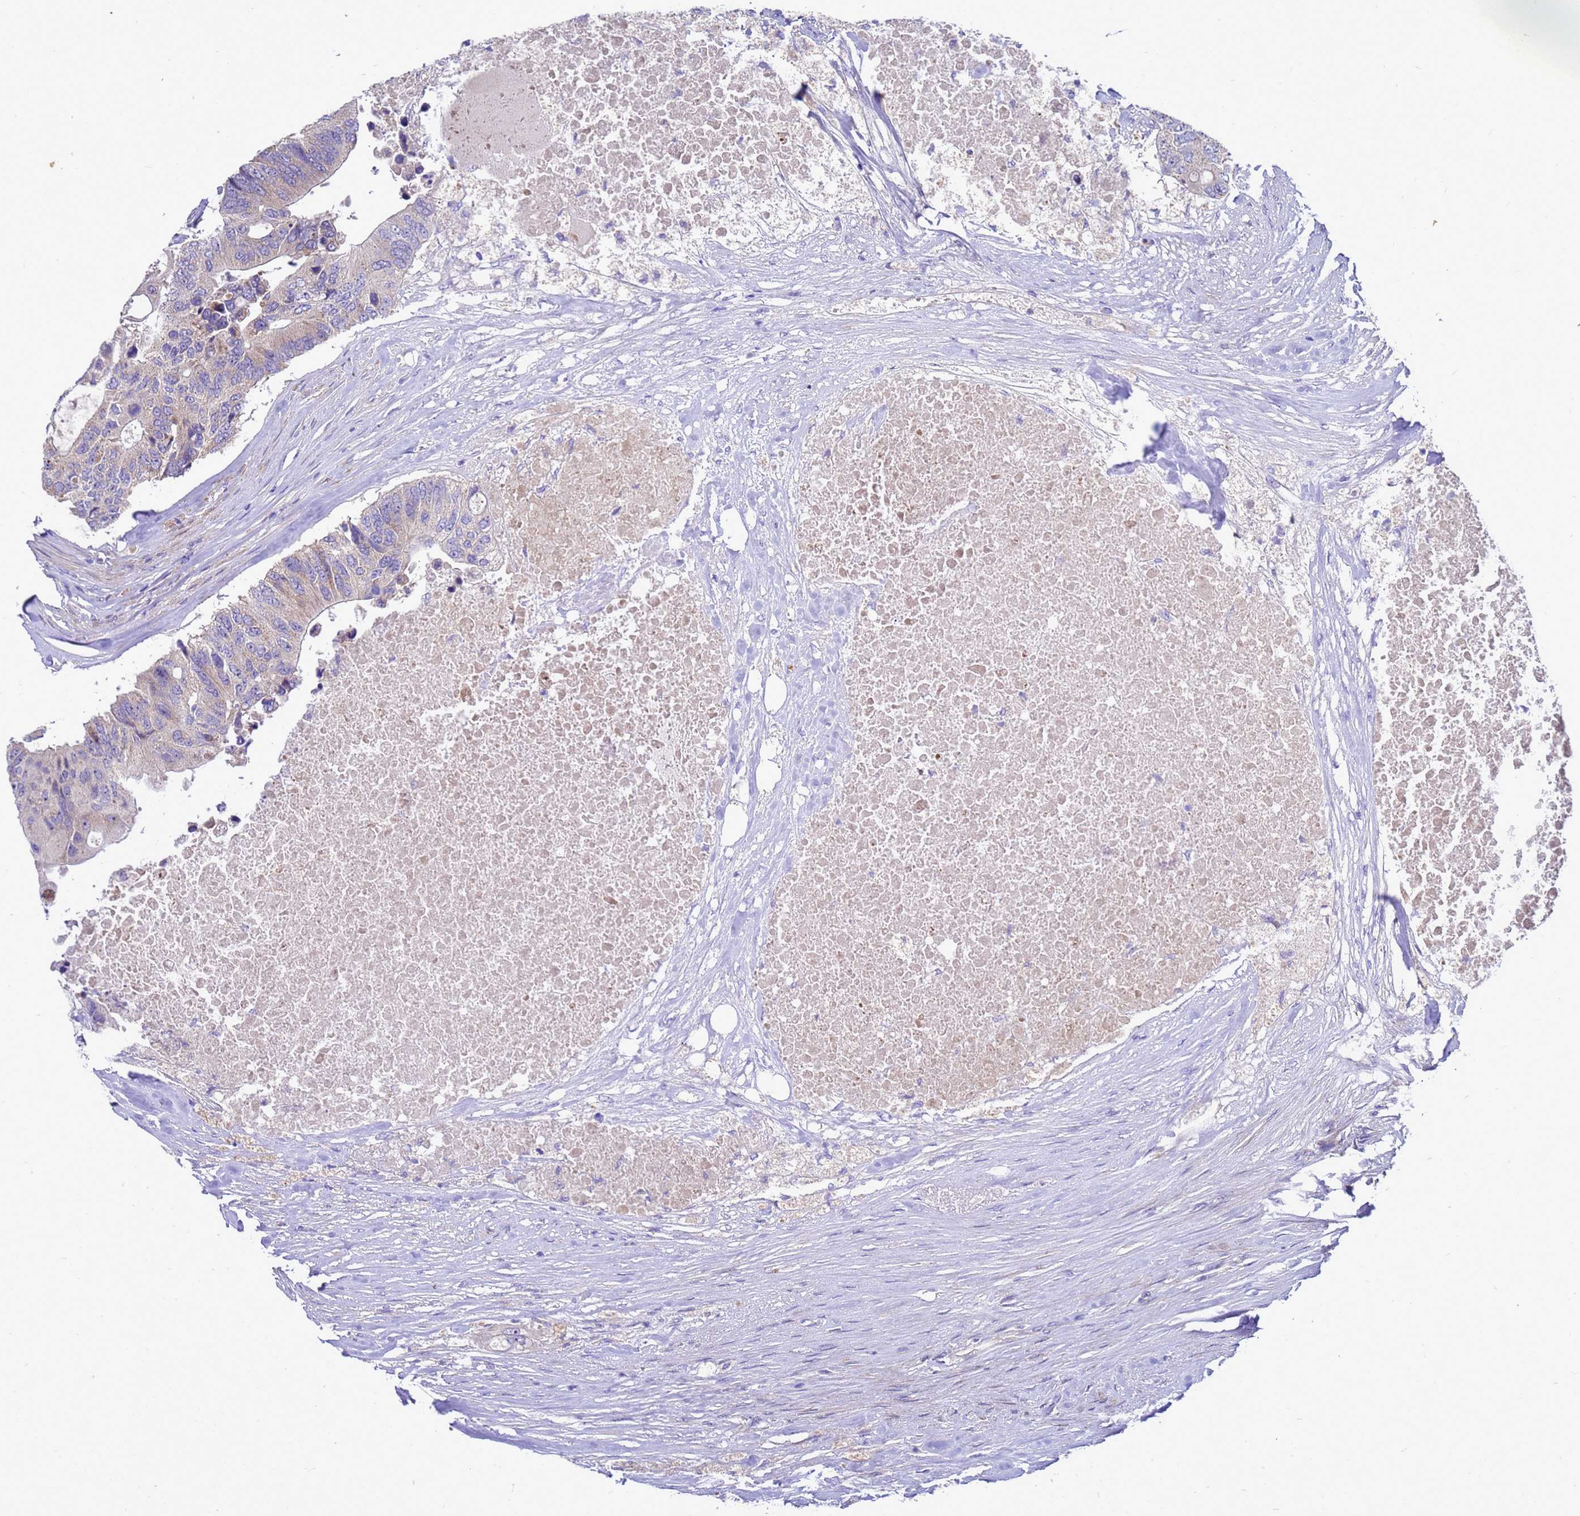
{"staining": {"intensity": "negative", "quantity": "none", "location": "none"}, "tissue": "colorectal cancer", "cell_type": "Tumor cells", "image_type": "cancer", "snomed": [{"axis": "morphology", "description": "Adenocarcinoma, NOS"}, {"axis": "topography", "description": "Colon"}], "caption": "Protein analysis of adenocarcinoma (colorectal) demonstrates no significant staining in tumor cells. (Brightfield microscopy of DAB (3,3'-diaminobenzidine) immunohistochemistry (IHC) at high magnification).", "gene": "POP7", "patient": {"sex": "male", "age": 71}}